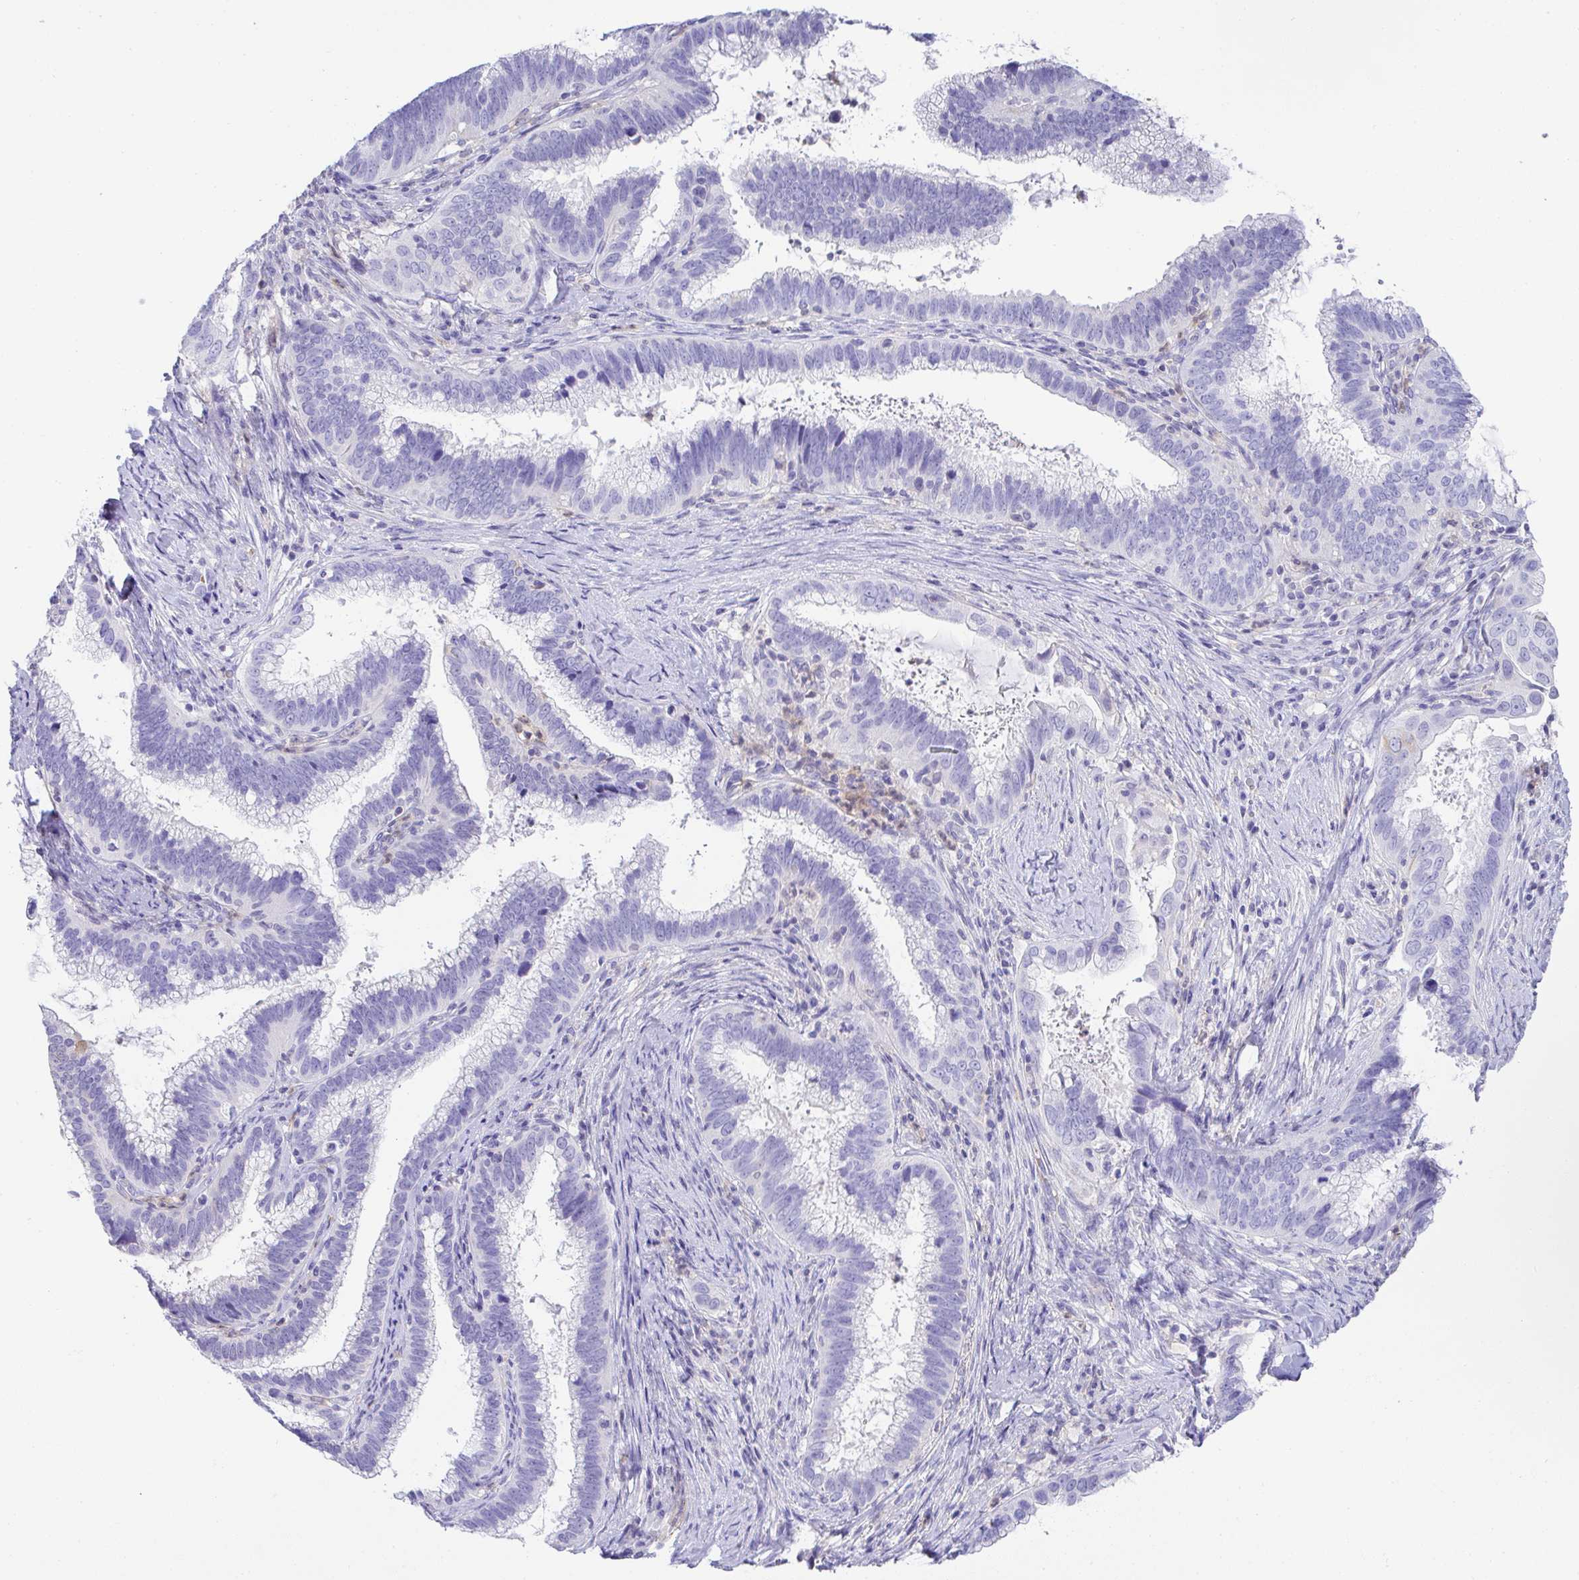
{"staining": {"intensity": "negative", "quantity": "none", "location": "none"}, "tissue": "cervical cancer", "cell_type": "Tumor cells", "image_type": "cancer", "snomed": [{"axis": "morphology", "description": "Adenocarcinoma, NOS"}, {"axis": "topography", "description": "Cervix"}], "caption": "DAB (3,3'-diaminobenzidine) immunohistochemical staining of human cervical adenocarcinoma reveals no significant expression in tumor cells.", "gene": "TNFAIP8", "patient": {"sex": "female", "age": 56}}